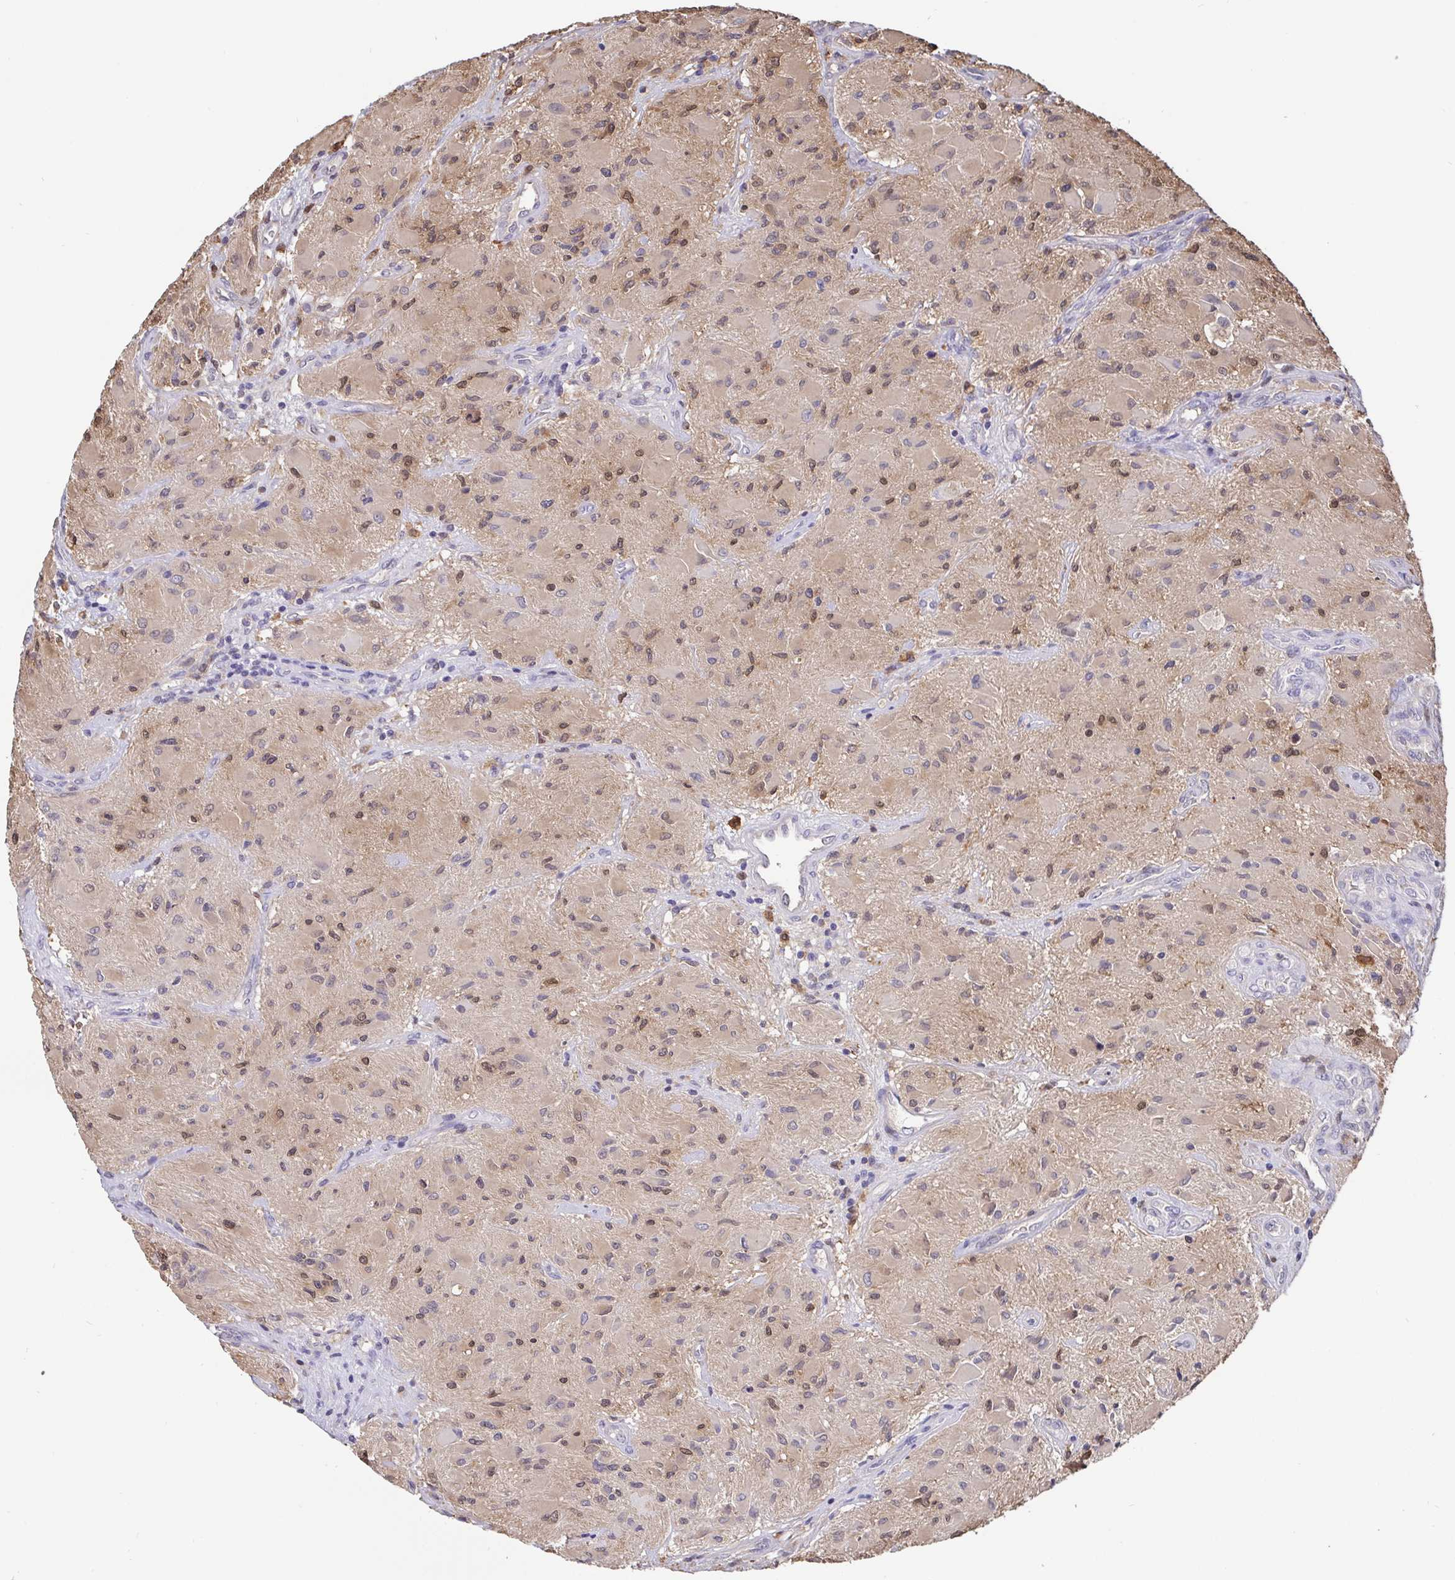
{"staining": {"intensity": "moderate", "quantity": "25%-75%", "location": "cytoplasmic/membranous,nuclear"}, "tissue": "glioma", "cell_type": "Tumor cells", "image_type": "cancer", "snomed": [{"axis": "morphology", "description": "Glioma, malignant, High grade"}, {"axis": "topography", "description": "Brain"}], "caption": "Immunohistochemical staining of human glioma demonstrates medium levels of moderate cytoplasmic/membranous and nuclear protein staining in about 25%-75% of tumor cells.", "gene": "IDH1", "patient": {"sex": "female", "age": 65}}